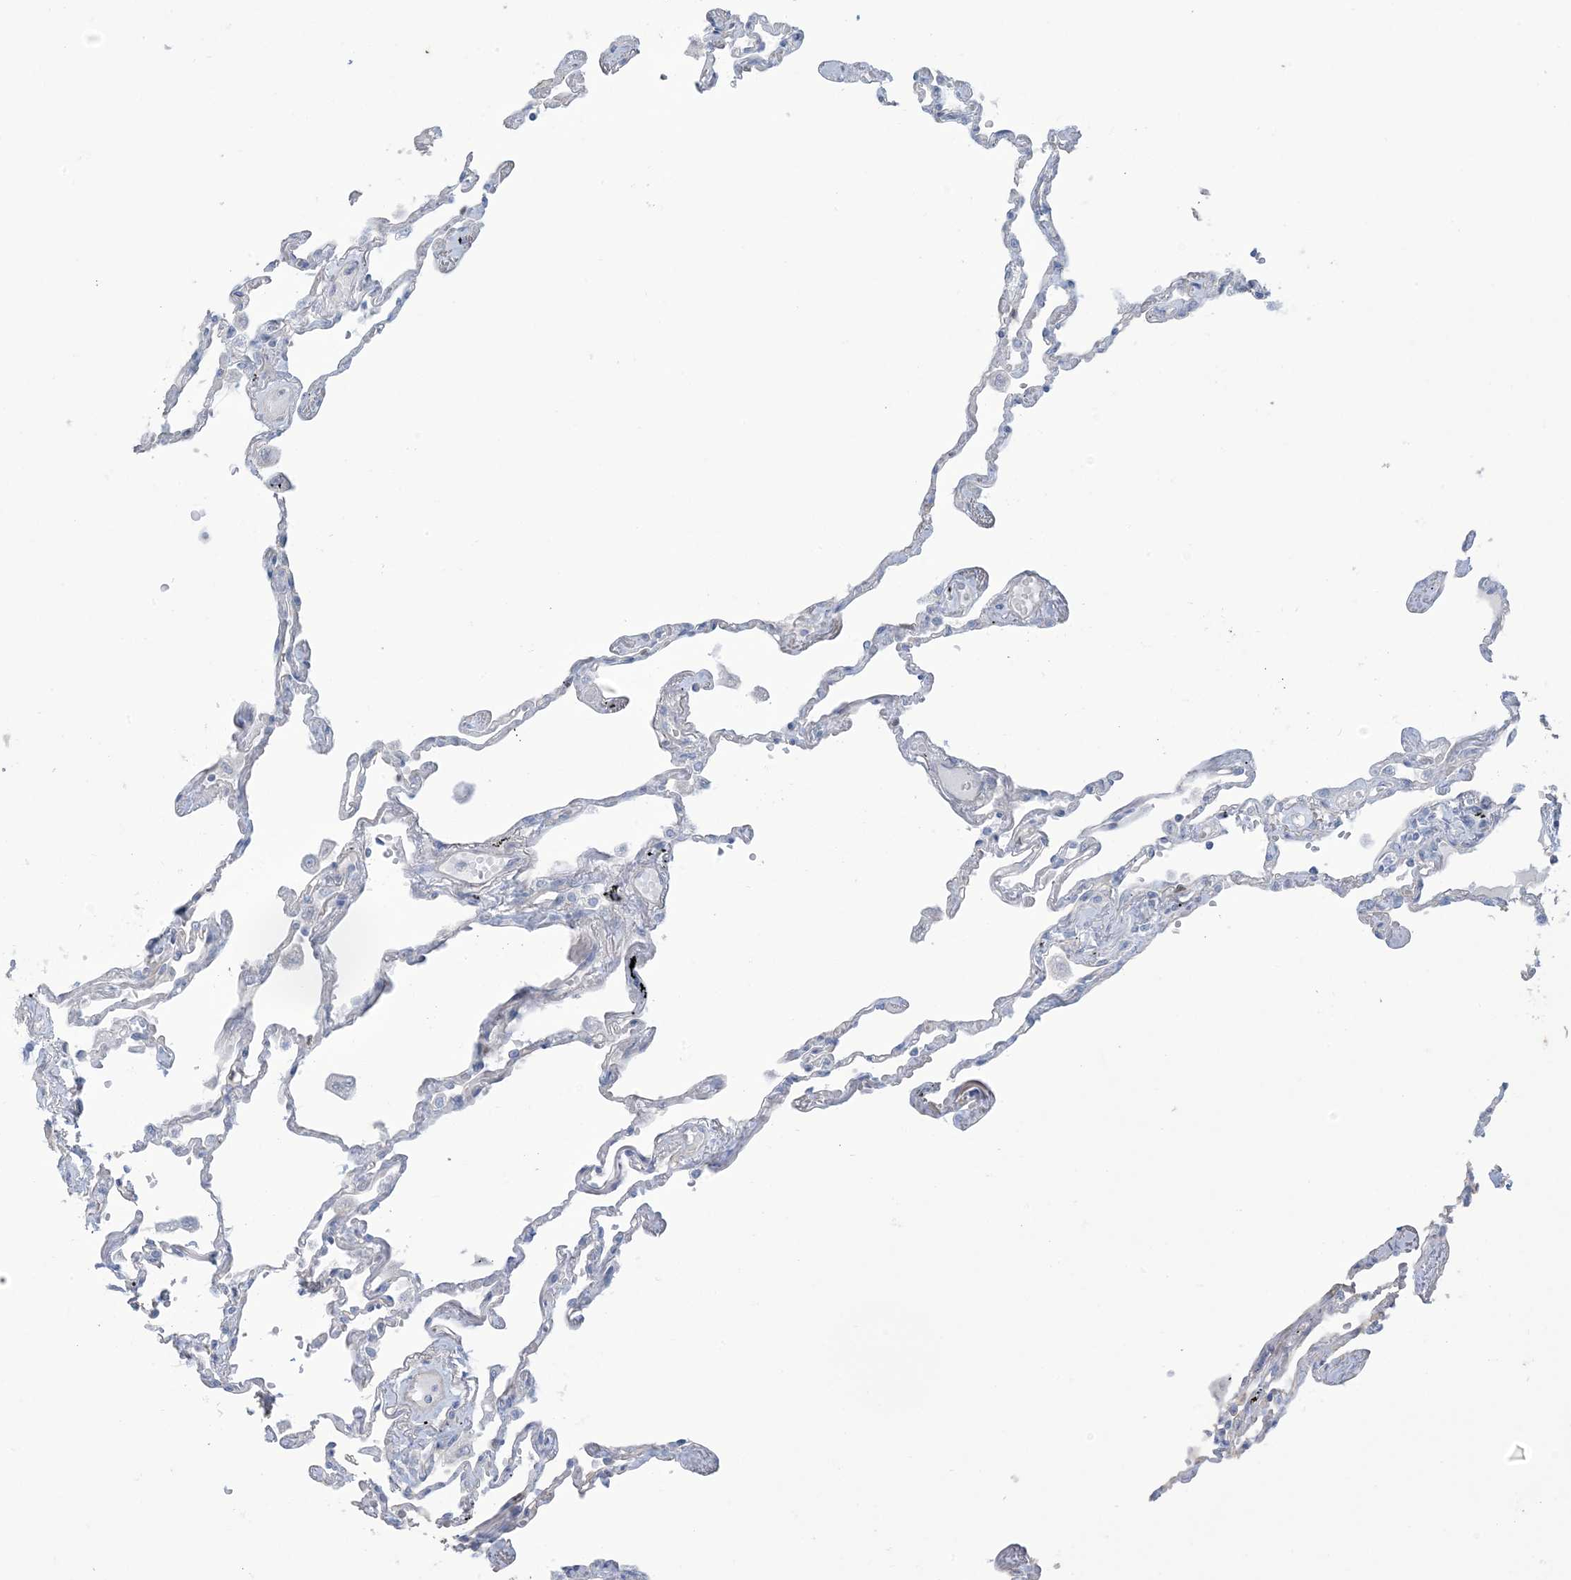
{"staining": {"intensity": "negative", "quantity": "none", "location": "none"}, "tissue": "lung", "cell_type": "Alveolar cells", "image_type": "normal", "snomed": [{"axis": "morphology", "description": "Normal tissue, NOS"}, {"axis": "topography", "description": "Lung"}], "caption": "Lung stained for a protein using immunohistochemistry (IHC) shows no expression alveolar cells.", "gene": "MTHFD2L", "patient": {"sex": "female", "age": 67}}